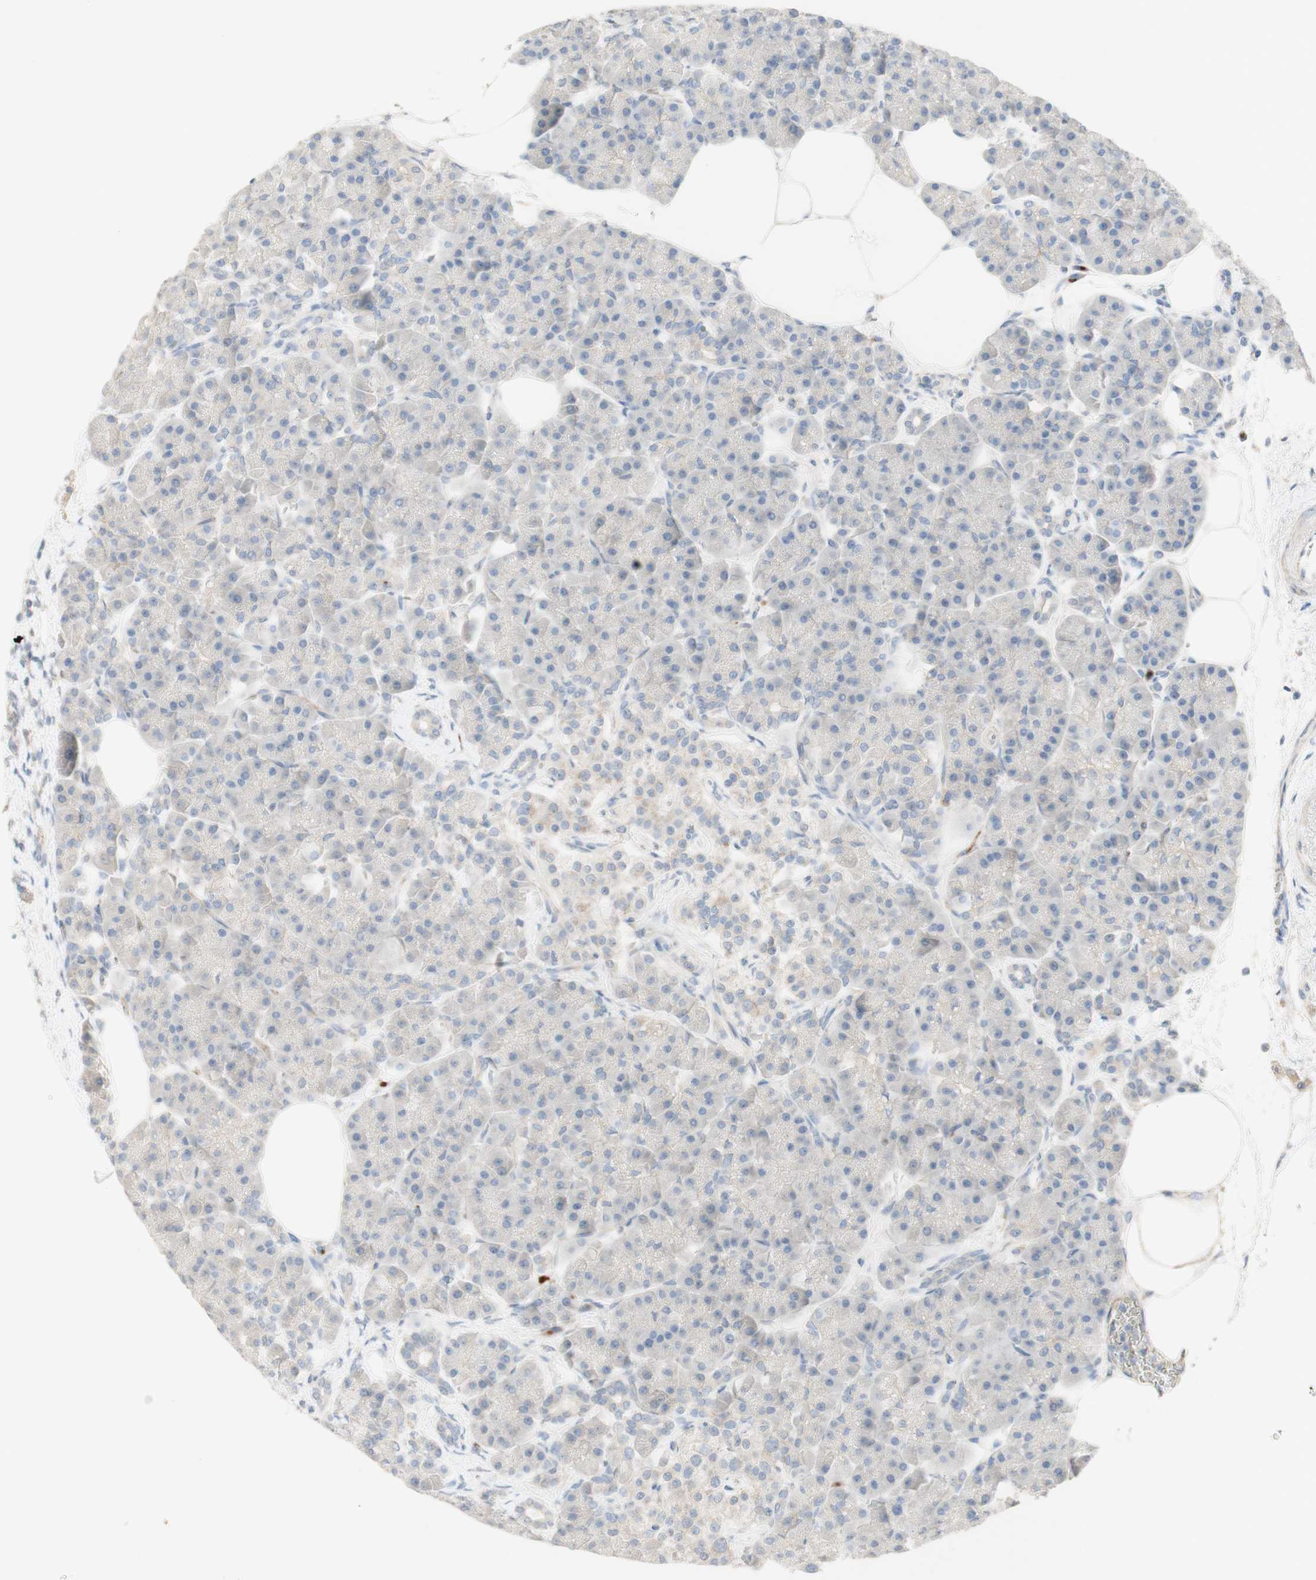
{"staining": {"intensity": "negative", "quantity": "none", "location": "none"}, "tissue": "pancreas", "cell_type": "Exocrine glandular cells", "image_type": "normal", "snomed": [{"axis": "morphology", "description": "Normal tissue, NOS"}, {"axis": "topography", "description": "Pancreas"}], "caption": "High magnification brightfield microscopy of benign pancreas stained with DAB (3,3'-diaminobenzidine) (brown) and counterstained with hematoxylin (blue): exocrine glandular cells show no significant staining. (DAB IHC, high magnification).", "gene": "MANEA", "patient": {"sex": "female", "age": 70}}